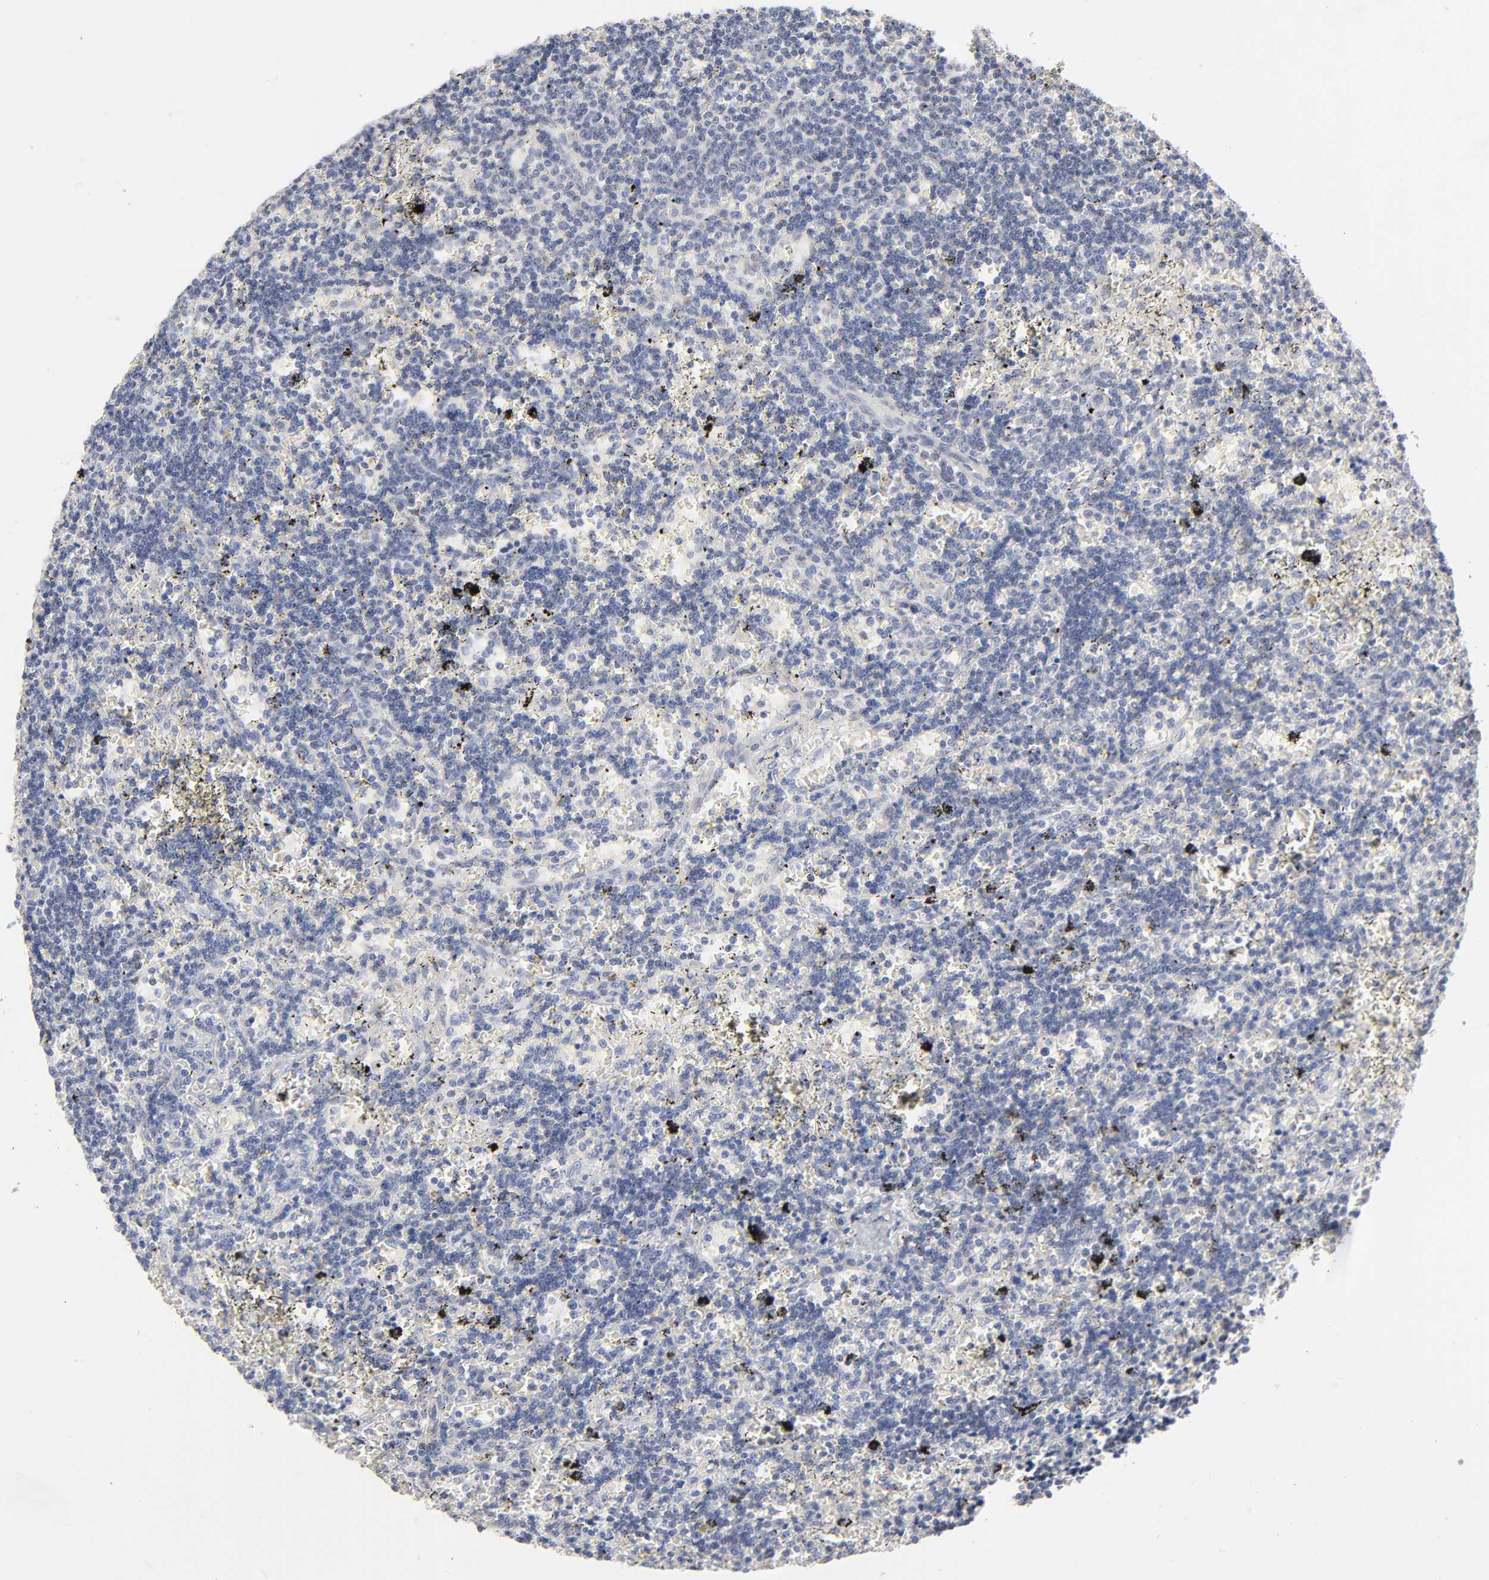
{"staining": {"intensity": "negative", "quantity": "none", "location": "none"}, "tissue": "lymphoma", "cell_type": "Tumor cells", "image_type": "cancer", "snomed": [{"axis": "morphology", "description": "Malignant lymphoma, non-Hodgkin's type, Low grade"}, {"axis": "topography", "description": "Spleen"}], "caption": "A histopathology image of human low-grade malignant lymphoma, non-Hodgkin's type is negative for staining in tumor cells. The staining was performed using DAB to visualize the protein expression in brown, while the nuclei were stained in blue with hematoxylin (Magnification: 20x).", "gene": "HNF4A", "patient": {"sex": "male", "age": 60}}